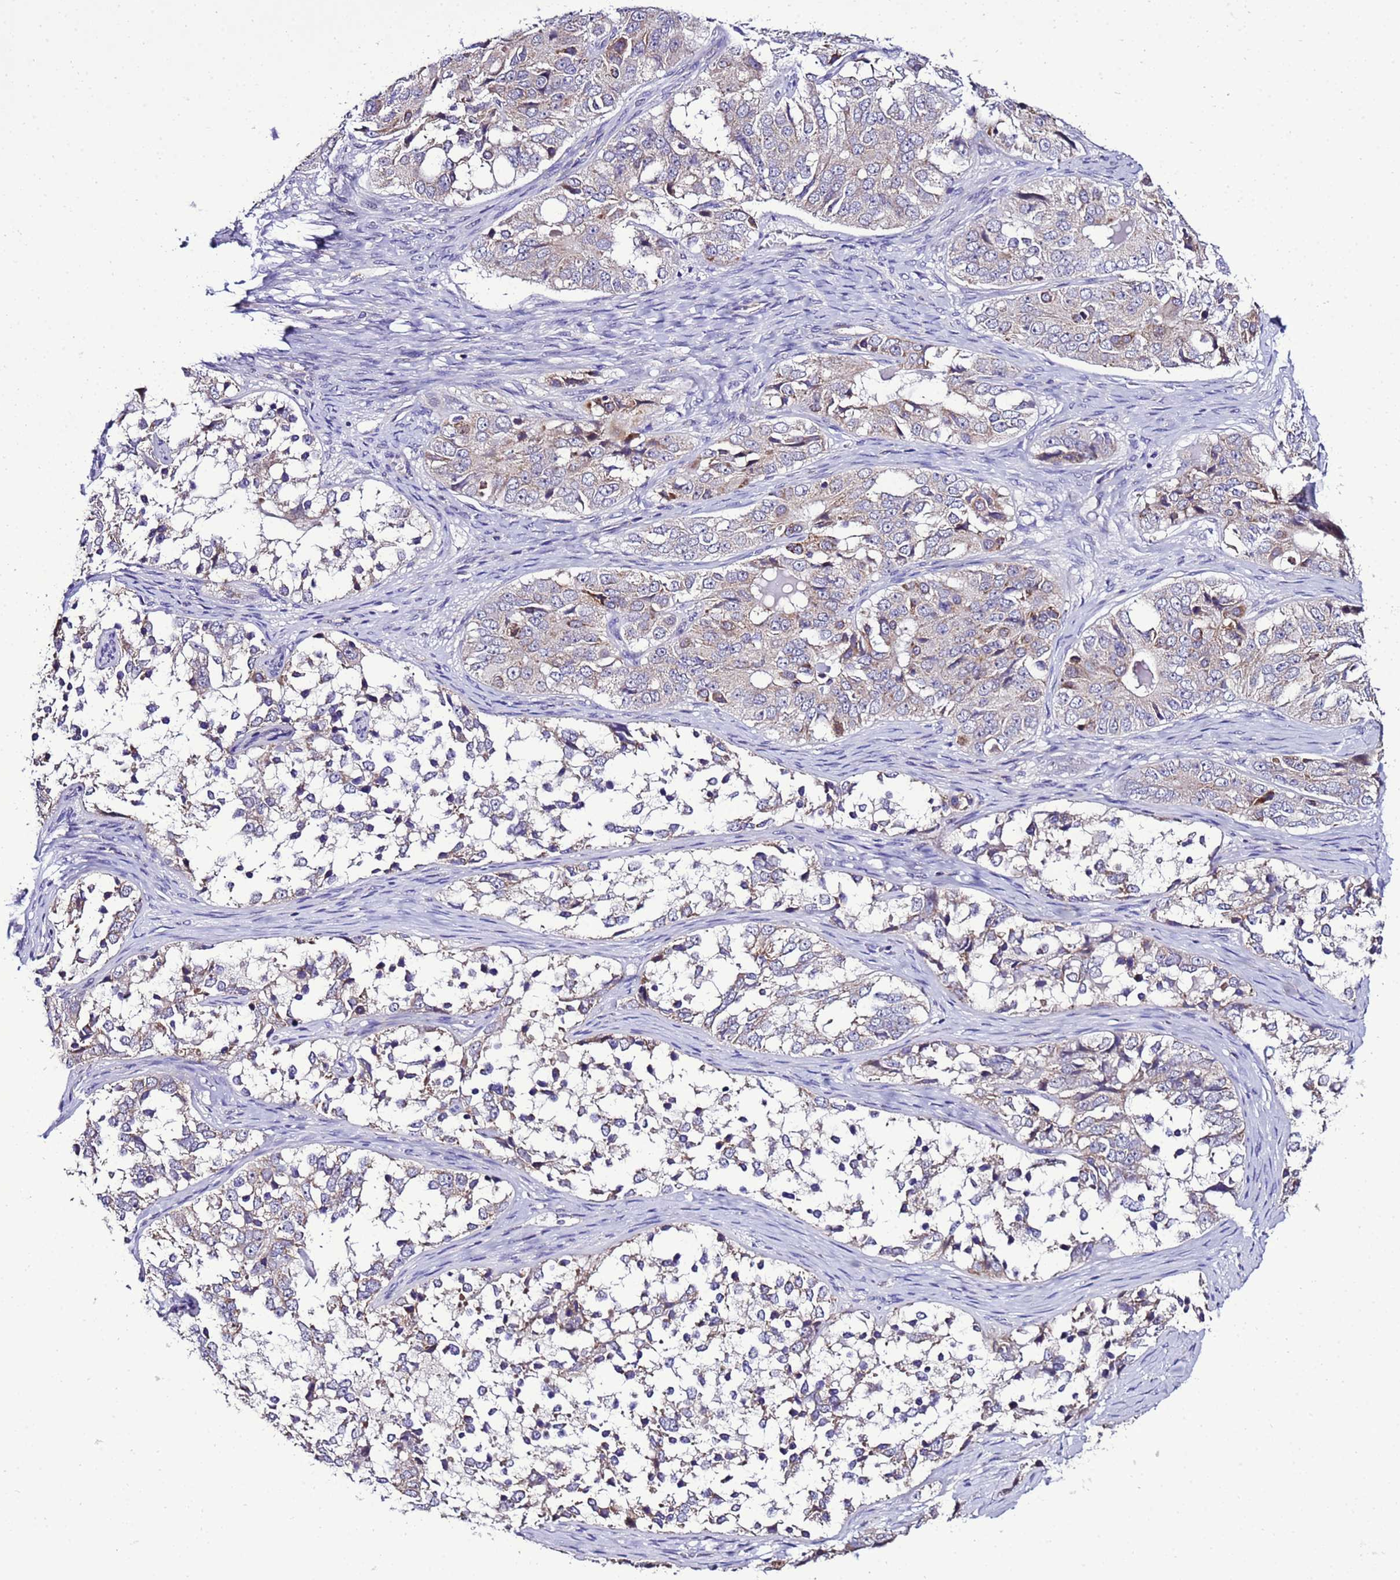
{"staining": {"intensity": "weak", "quantity": "<25%", "location": "cytoplasmic/membranous"}, "tissue": "ovarian cancer", "cell_type": "Tumor cells", "image_type": "cancer", "snomed": [{"axis": "morphology", "description": "Carcinoma, endometroid"}, {"axis": "topography", "description": "Ovary"}], "caption": "DAB (3,3'-diaminobenzidine) immunohistochemical staining of human endometroid carcinoma (ovarian) demonstrates no significant positivity in tumor cells. (Stains: DAB (3,3'-diaminobenzidine) IHC with hematoxylin counter stain, Microscopy: brightfield microscopy at high magnification).", "gene": "DPH6", "patient": {"sex": "female", "age": 51}}